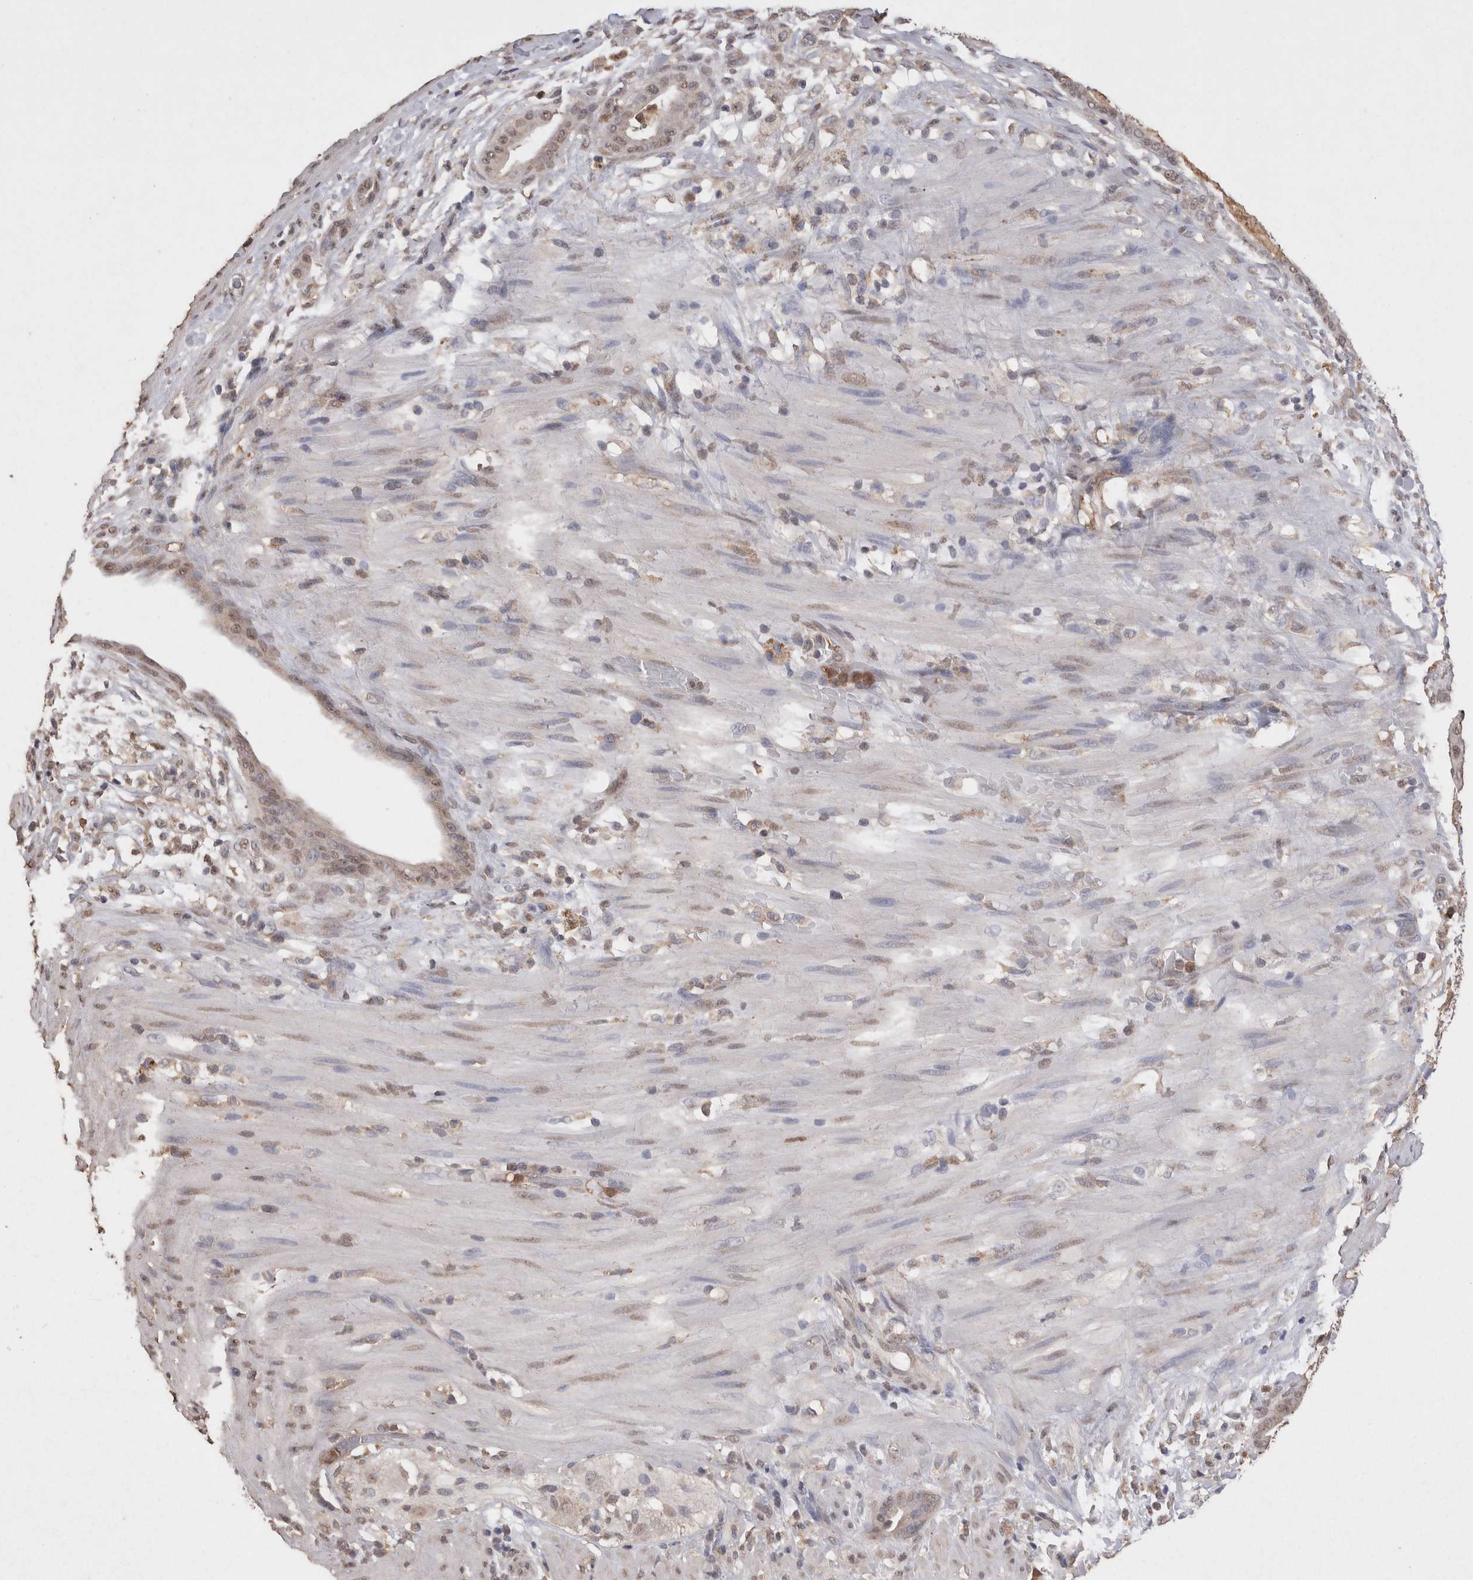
{"staining": {"intensity": "weak", "quantity": ">75%", "location": "cytoplasmic/membranous,nuclear"}, "tissue": "pancreatic cancer", "cell_type": "Tumor cells", "image_type": "cancer", "snomed": [{"axis": "morphology", "description": "Adenocarcinoma, NOS"}, {"axis": "topography", "description": "Pancreas"}], "caption": "A photomicrograph of pancreatic cancer (adenocarcinoma) stained for a protein reveals weak cytoplasmic/membranous and nuclear brown staining in tumor cells. The protein is stained brown, and the nuclei are stained in blue (DAB (3,3'-diaminobenzidine) IHC with brightfield microscopy, high magnification).", "gene": "GRK5", "patient": {"sex": "male", "age": 63}}